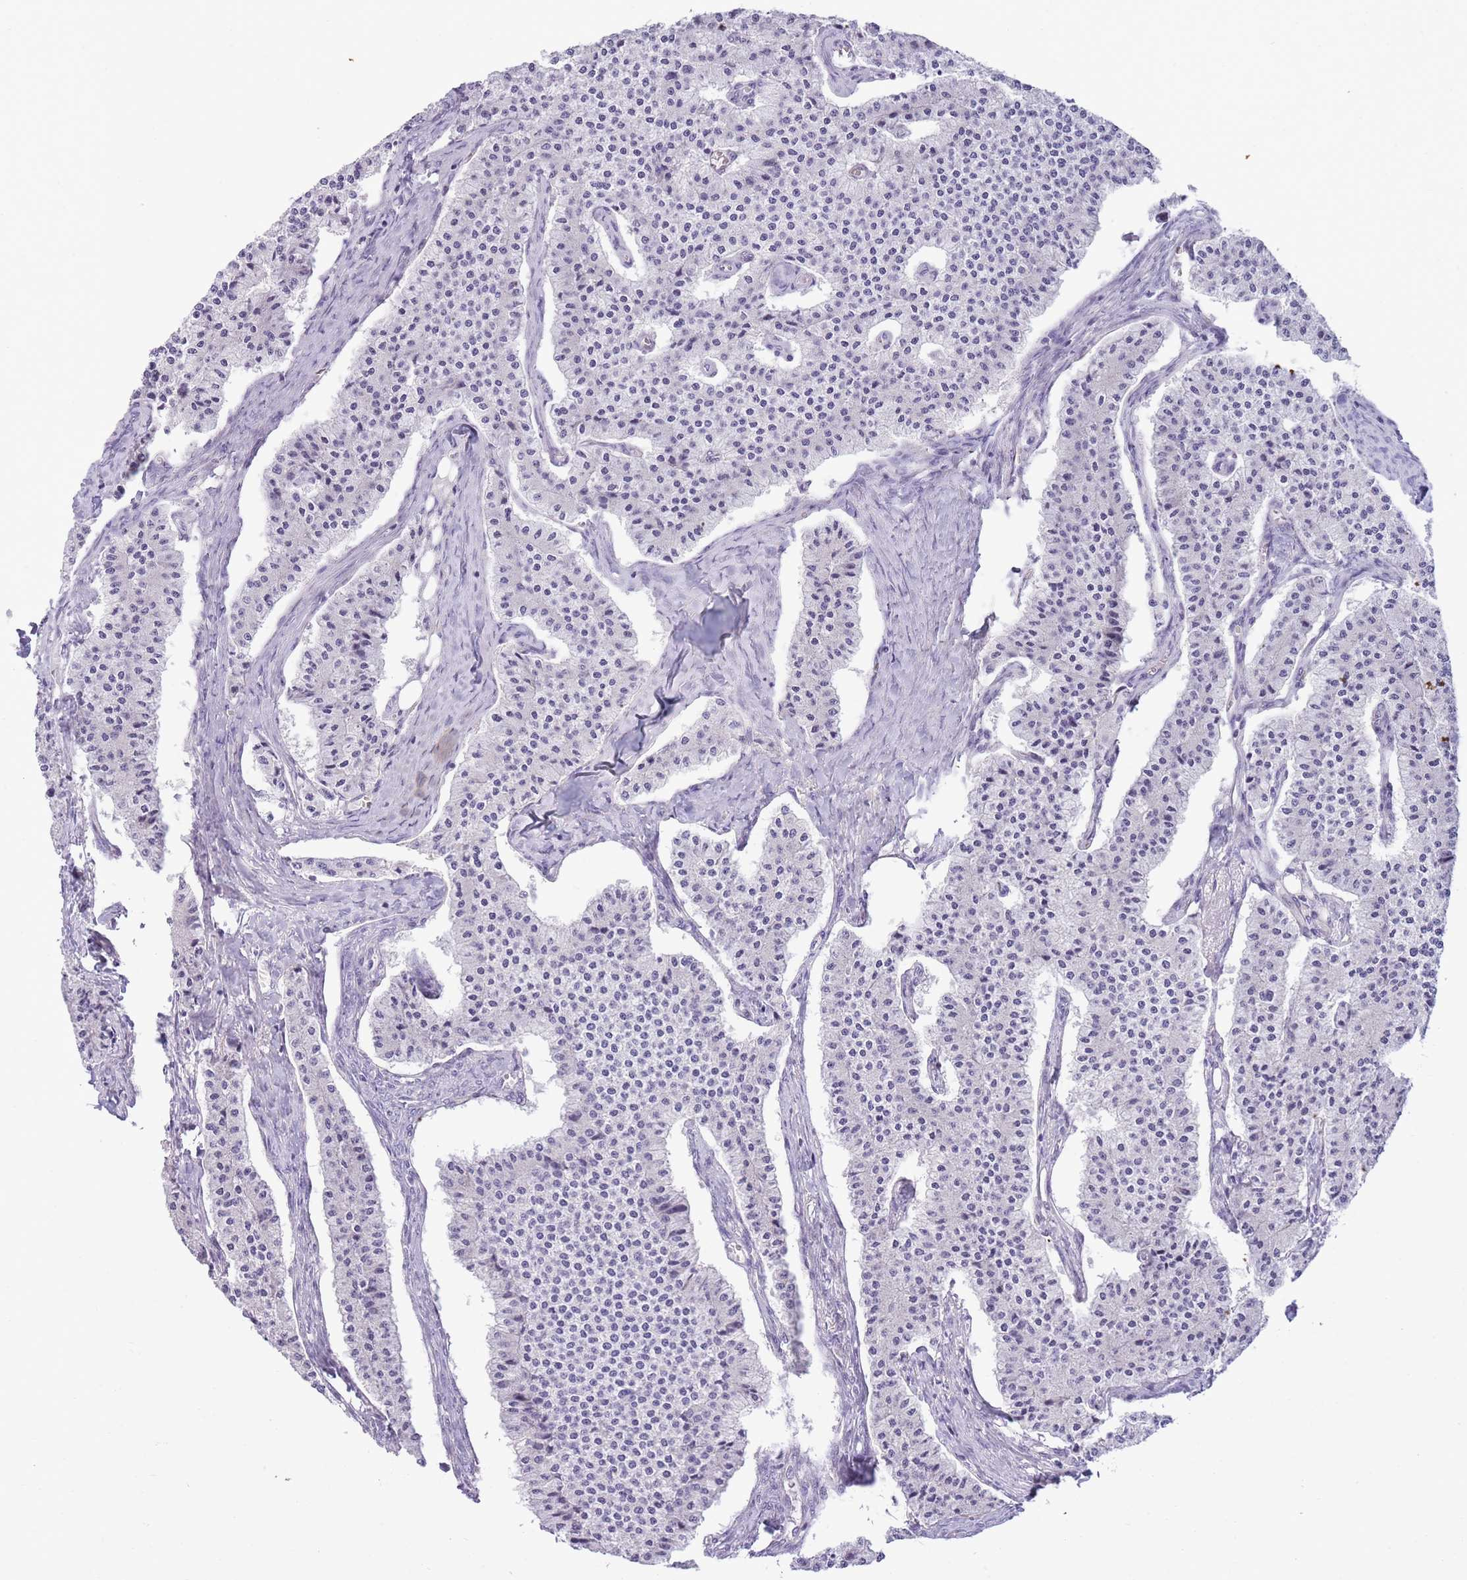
{"staining": {"intensity": "negative", "quantity": "none", "location": "none"}, "tissue": "carcinoid", "cell_type": "Tumor cells", "image_type": "cancer", "snomed": [{"axis": "morphology", "description": "Carcinoid, malignant, NOS"}, {"axis": "topography", "description": "Colon"}], "caption": "Immunohistochemistry histopathology image of human carcinoid (malignant) stained for a protein (brown), which exhibits no expression in tumor cells.", "gene": "ZC4H2", "patient": {"sex": "female", "age": 52}}